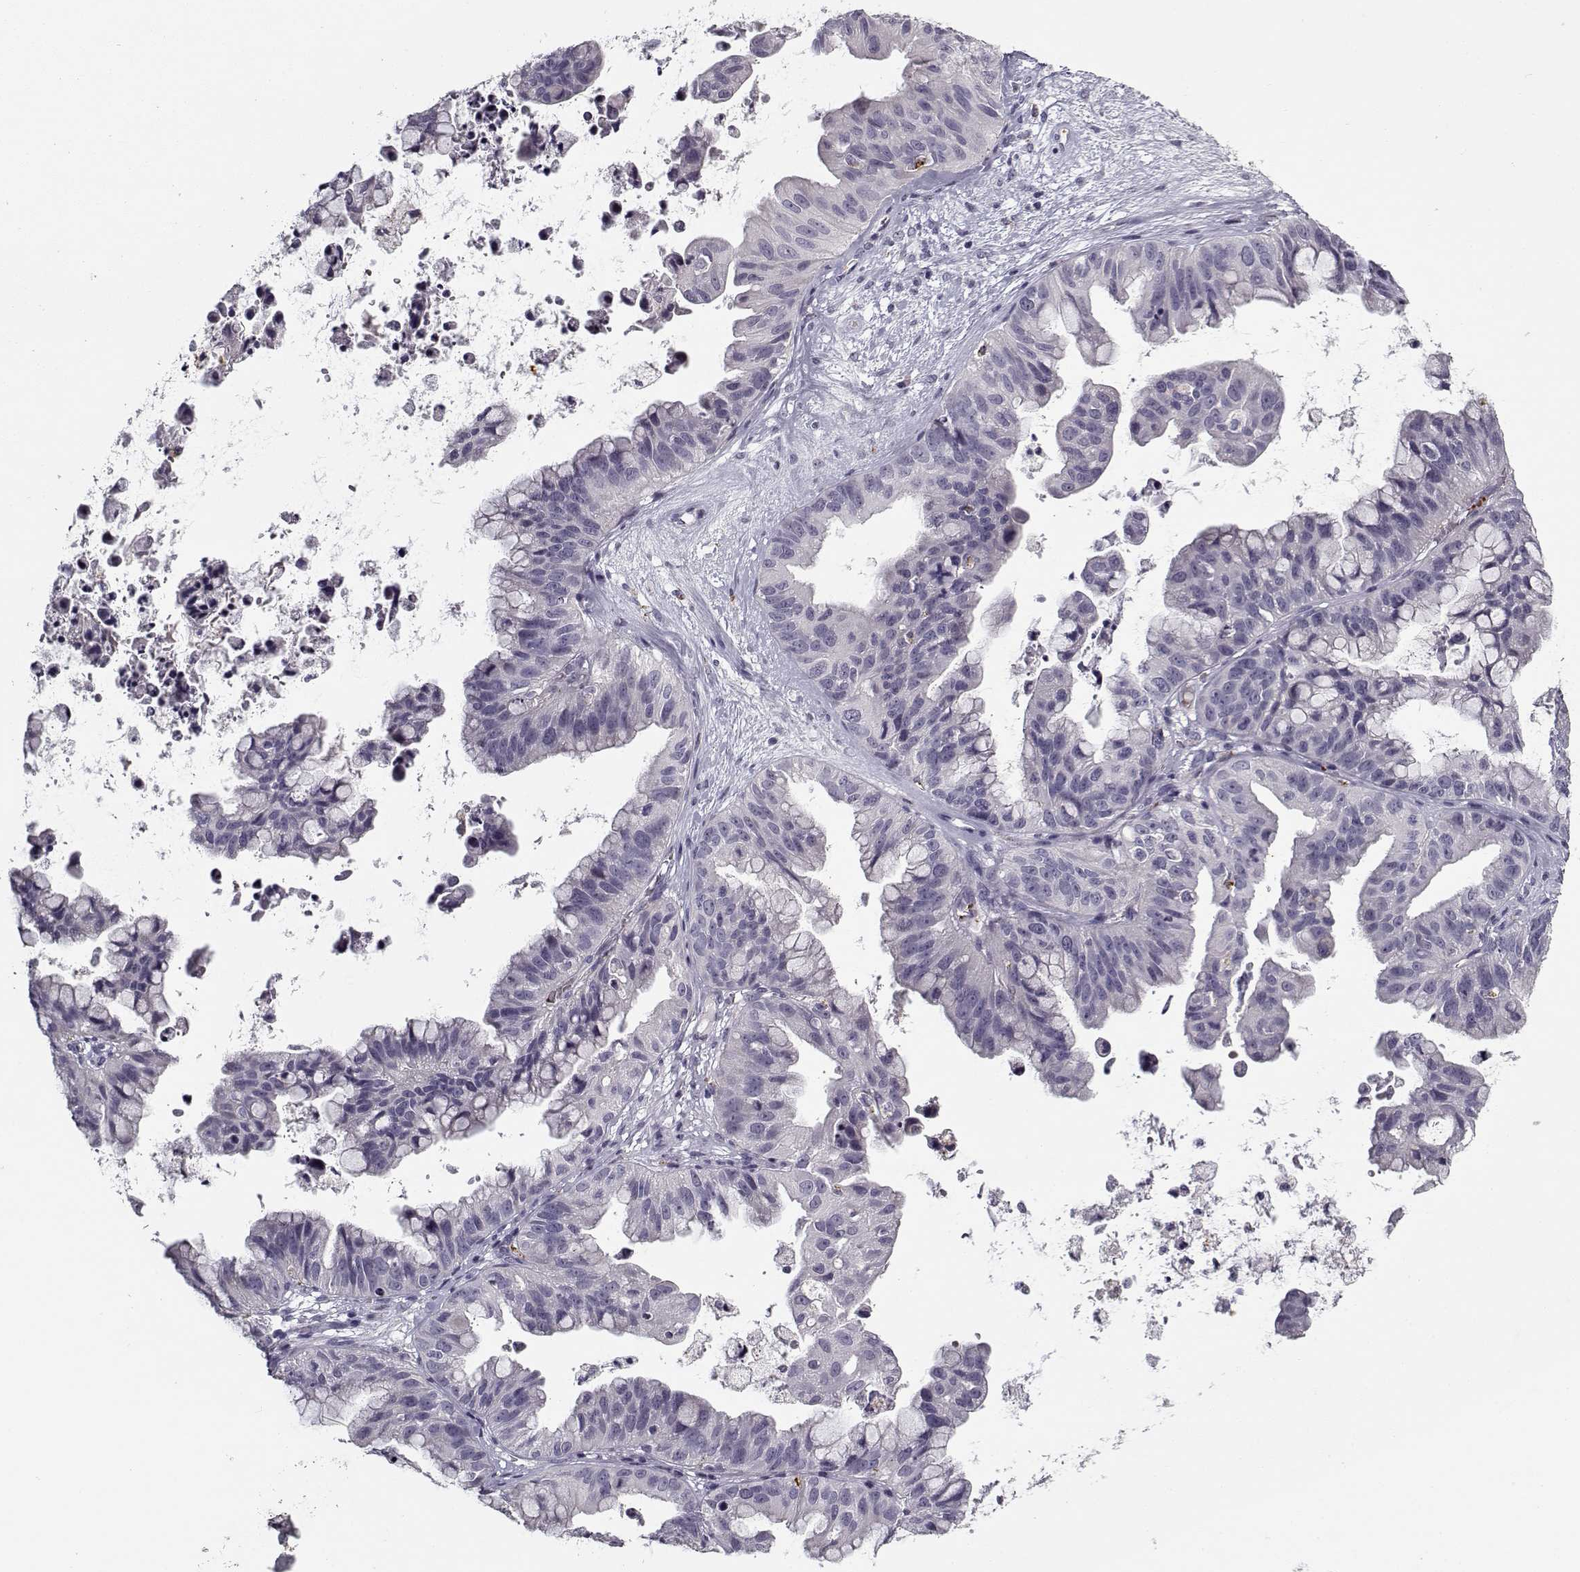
{"staining": {"intensity": "negative", "quantity": "none", "location": "none"}, "tissue": "ovarian cancer", "cell_type": "Tumor cells", "image_type": "cancer", "snomed": [{"axis": "morphology", "description": "Cystadenocarcinoma, mucinous, NOS"}, {"axis": "topography", "description": "Ovary"}], "caption": "Immunohistochemistry (IHC) of ovarian mucinous cystadenocarcinoma shows no expression in tumor cells.", "gene": "SNCA", "patient": {"sex": "female", "age": 76}}